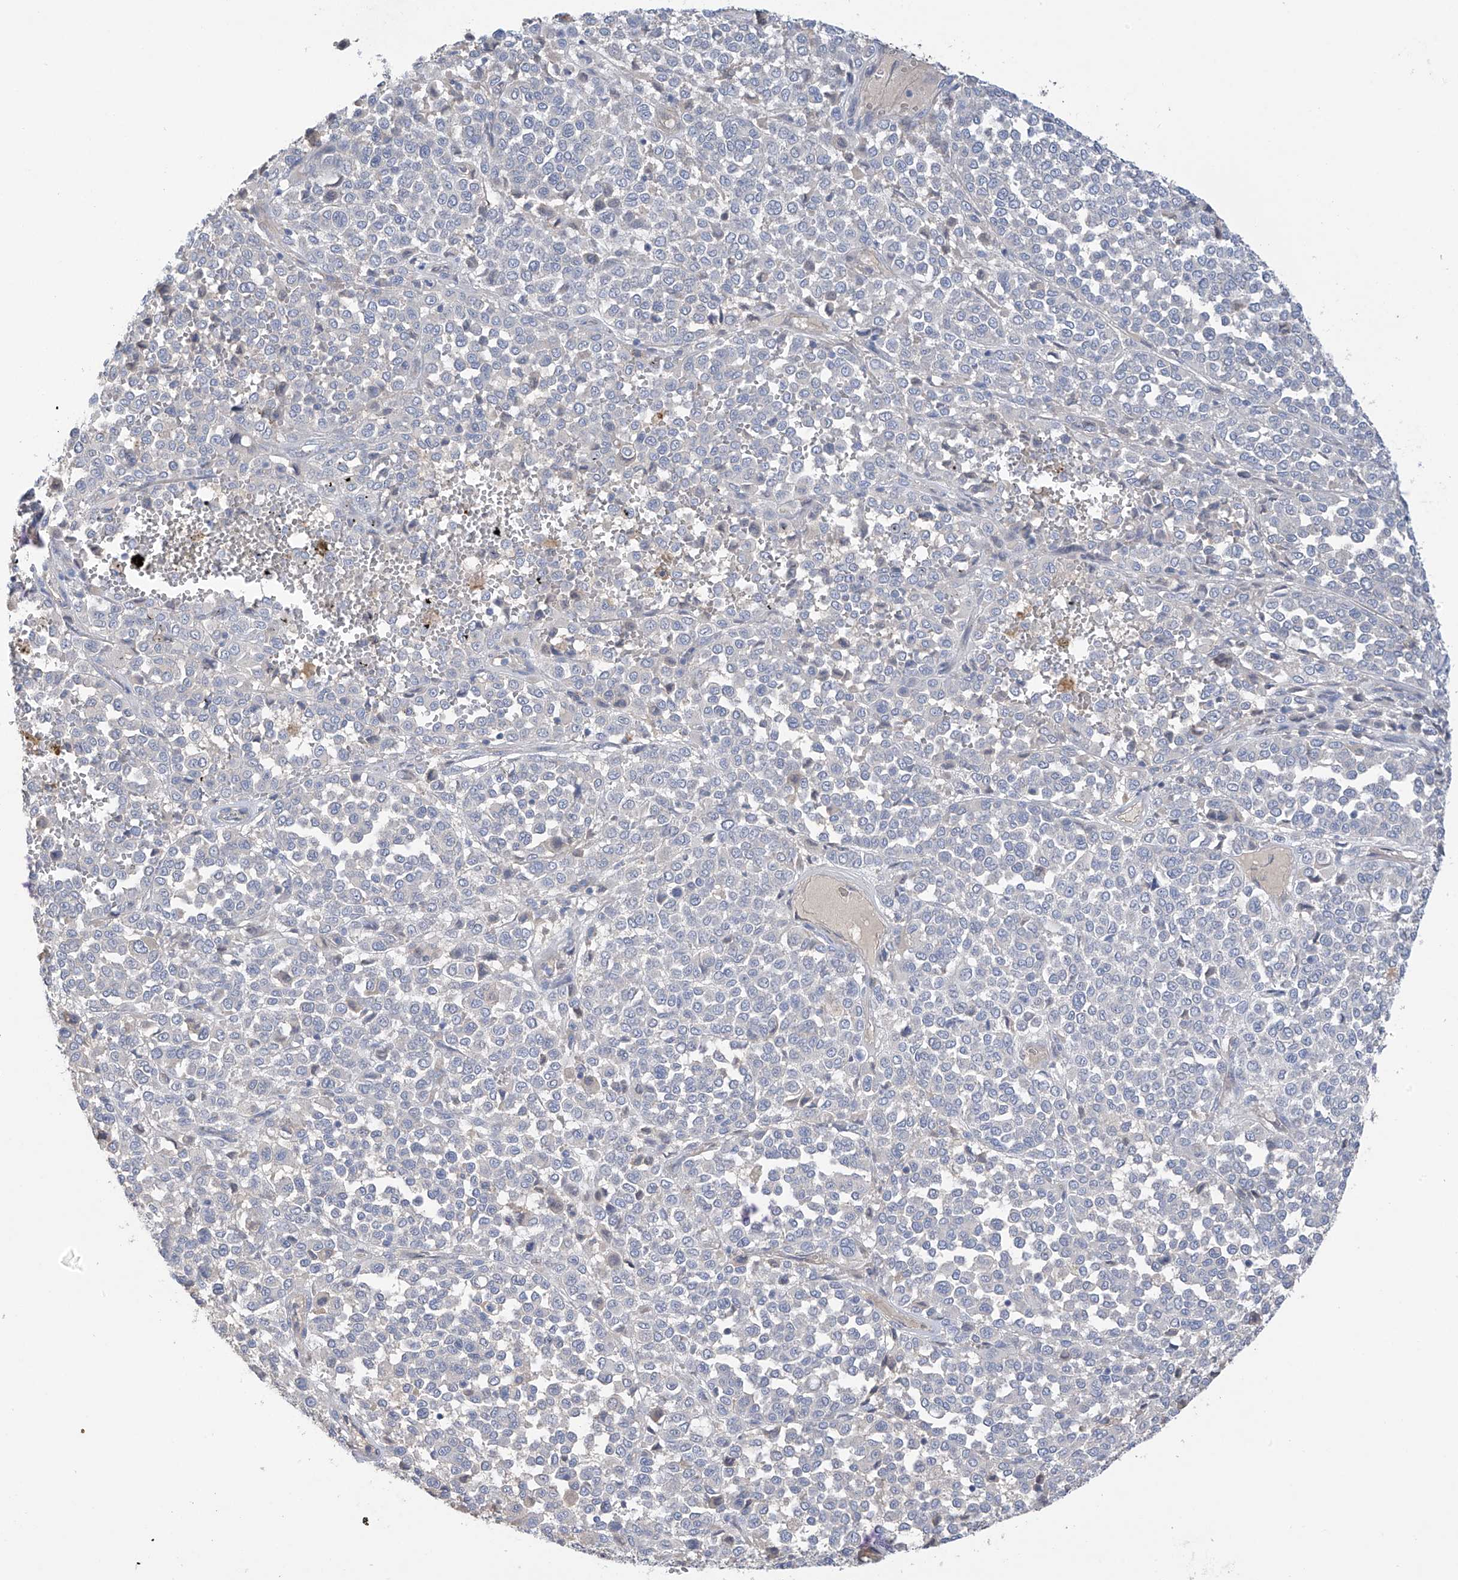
{"staining": {"intensity": "negative", "quantity": "none", "location": "none"}, "tissue": "melanoma", "cell_type": "Tumor cells", "image_type": "cancer", "snomed": [{"axis": "morphology", "description": "Malignant melanoma, Metastatic site"}, {"axis": "topography", "description": "Pancreas"}], "caption": "IHC of human melanoma exhibits no positivity in tumor cells.", "gene": "PRSS12", "patient": {"sex": "female", "age": 30}}